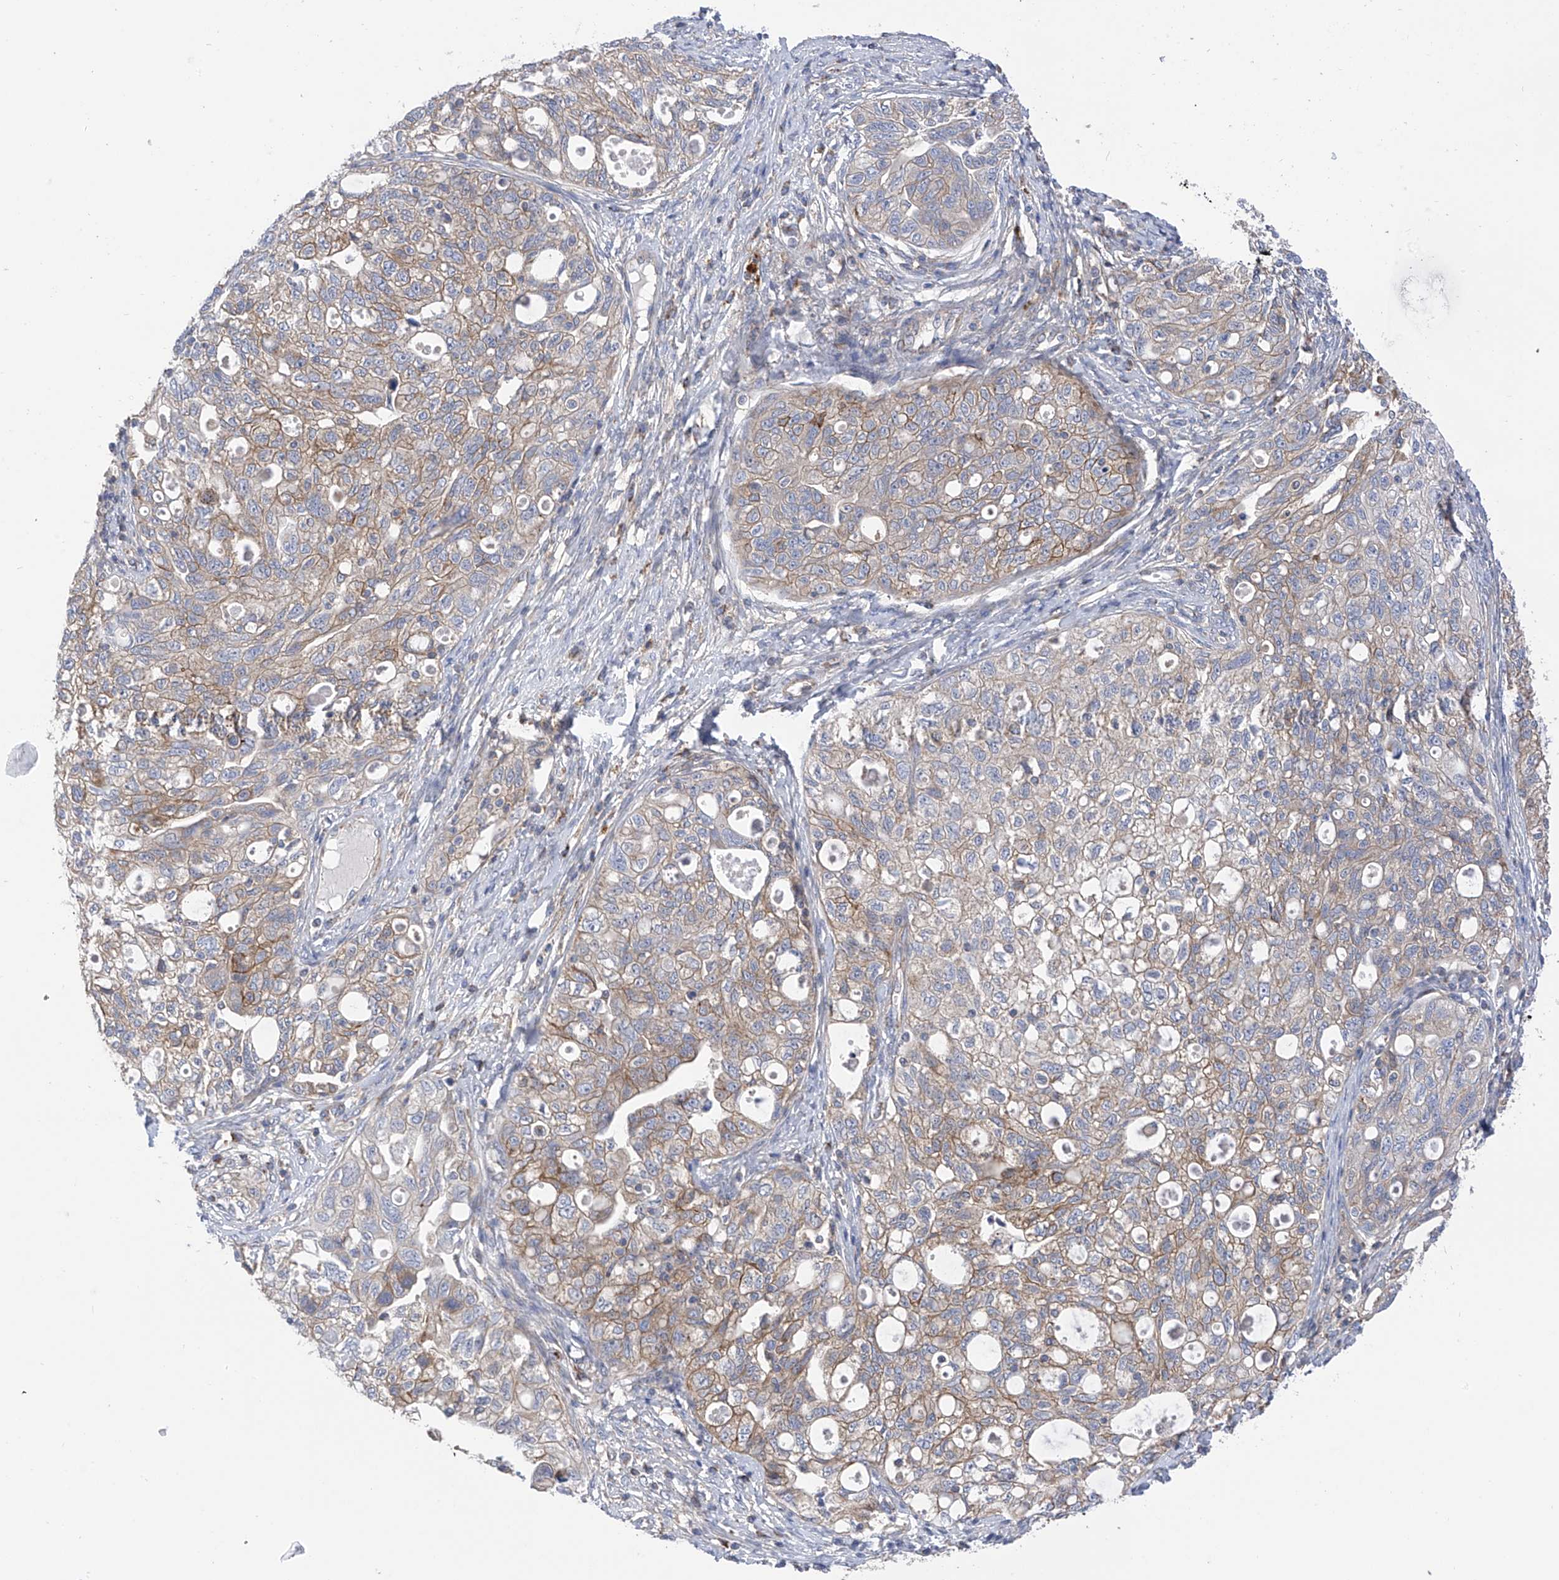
{"staining": {"intensity": "weak", "quantity": "25%-75%", "location": "cytoplasmic/membranous"}, "tissue": "ovarian cancer", "cell_type": "Tumor cells", "image_type": "cancer", "snomed": [{"axis": "morphology", "description": "Carcinoma, NOS"}, {"axis": "morphology", "description": "Cystadenocarcinoma, serous, NOS"}, {"axis": "topography", "description": "Ovary"}], "caption": "DAB (3,3'-diaminobenzidine) immunohistochemical staining of human serous cystadenocarcinoma (ovarian) demonstrates weak cytoplasmic/membranous protein positivity in about 25%-75% of tumor cells.", "gene": "P2RX7", "patient": {"sex": "female", "age": 69}}